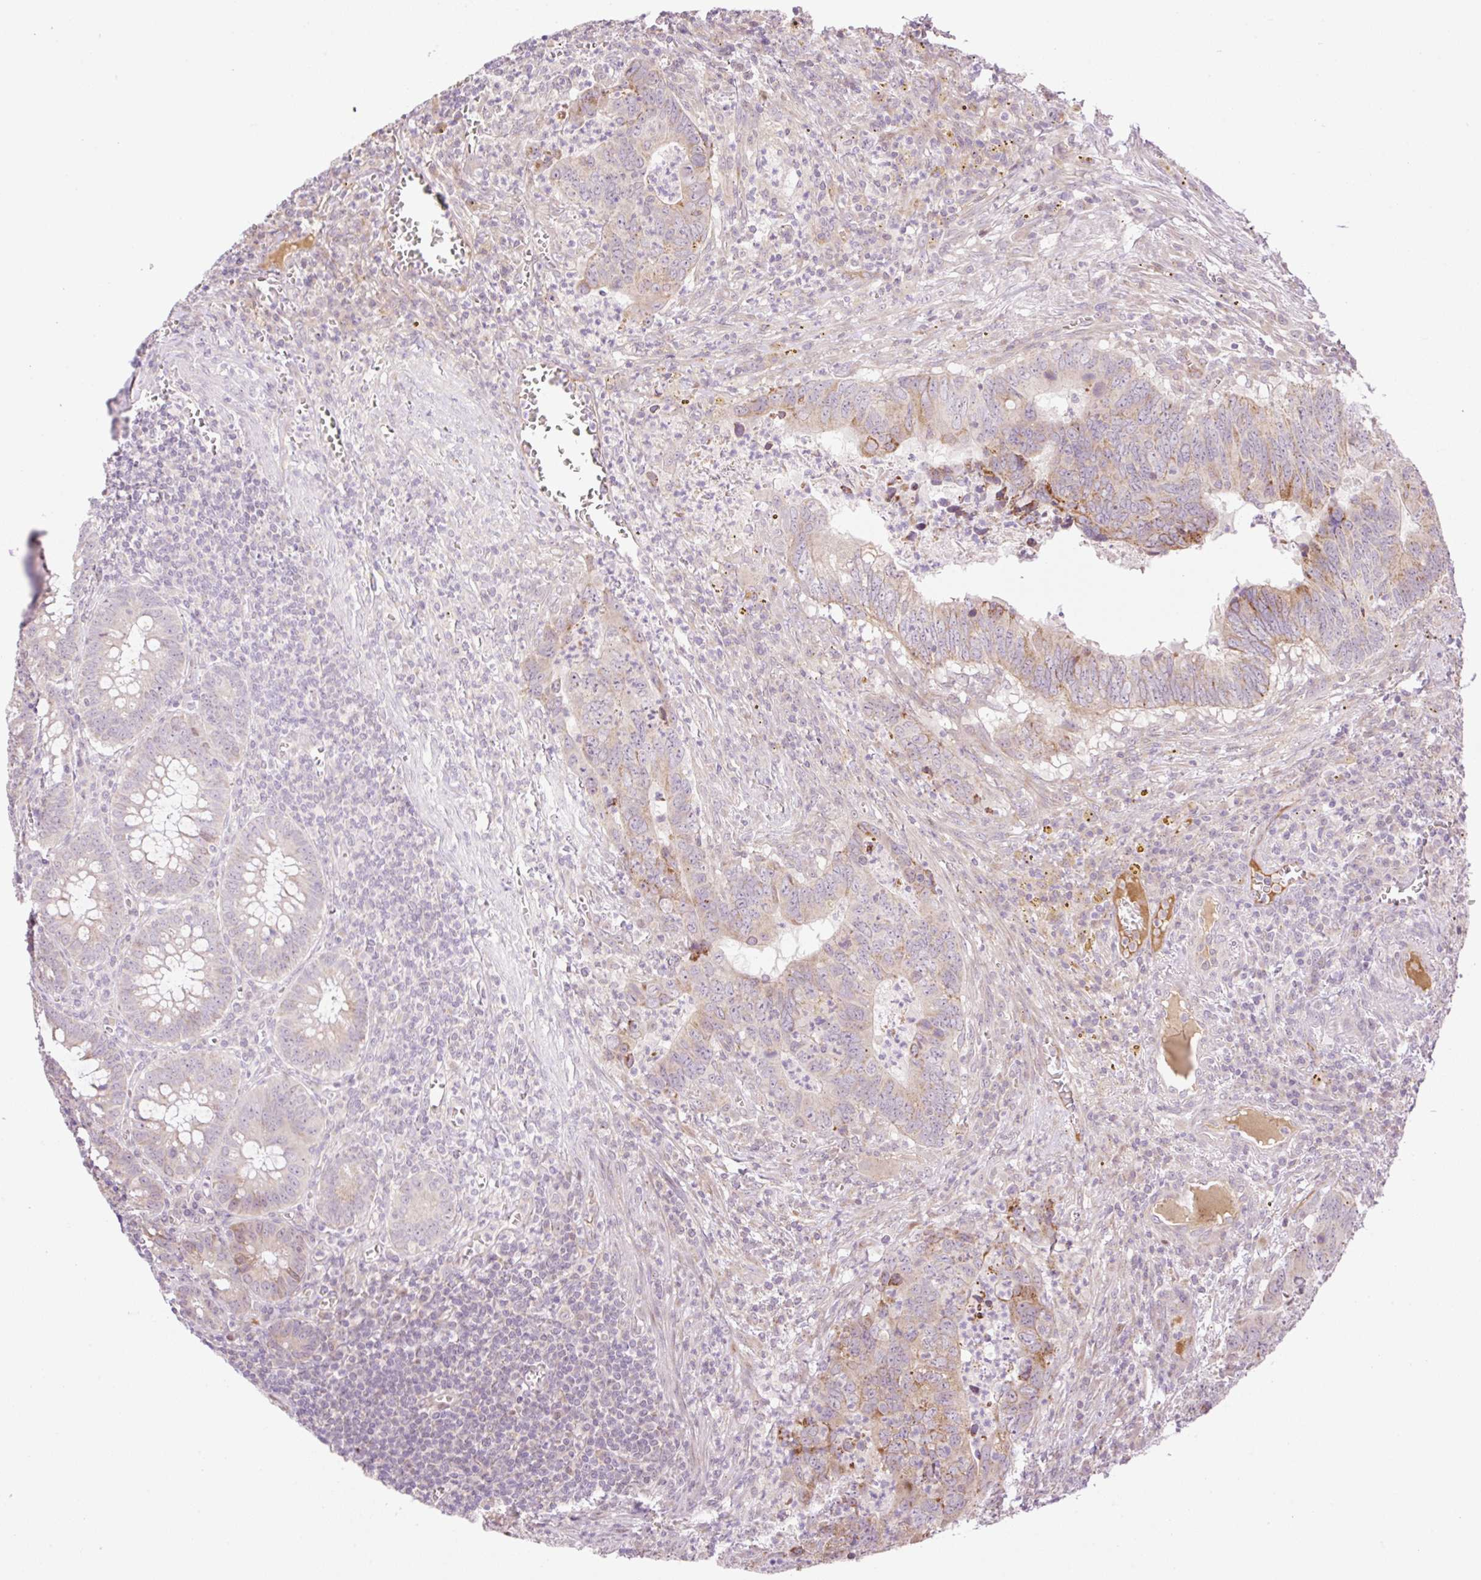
{"staining": {"intensity": "weak", "quantity": "<25%", "location": "cytoplasmic/membranous"}, "tissue": "colorectal cancer", "cell_type": "Tumor cells", "image_type": "cancer", "snomed": [{"axis": "morphology", "description": "Adenocarcinoma, NOS"}, {"axis": "topography", "description": "Colon"}], "caption": "Colorectal cancer (adenocarcinoma) was stained to show a protein in brown. There is no significant staining in tumor cells.", "gene": "ZNF394", "patient": {"sex": "male", "age": 86}}